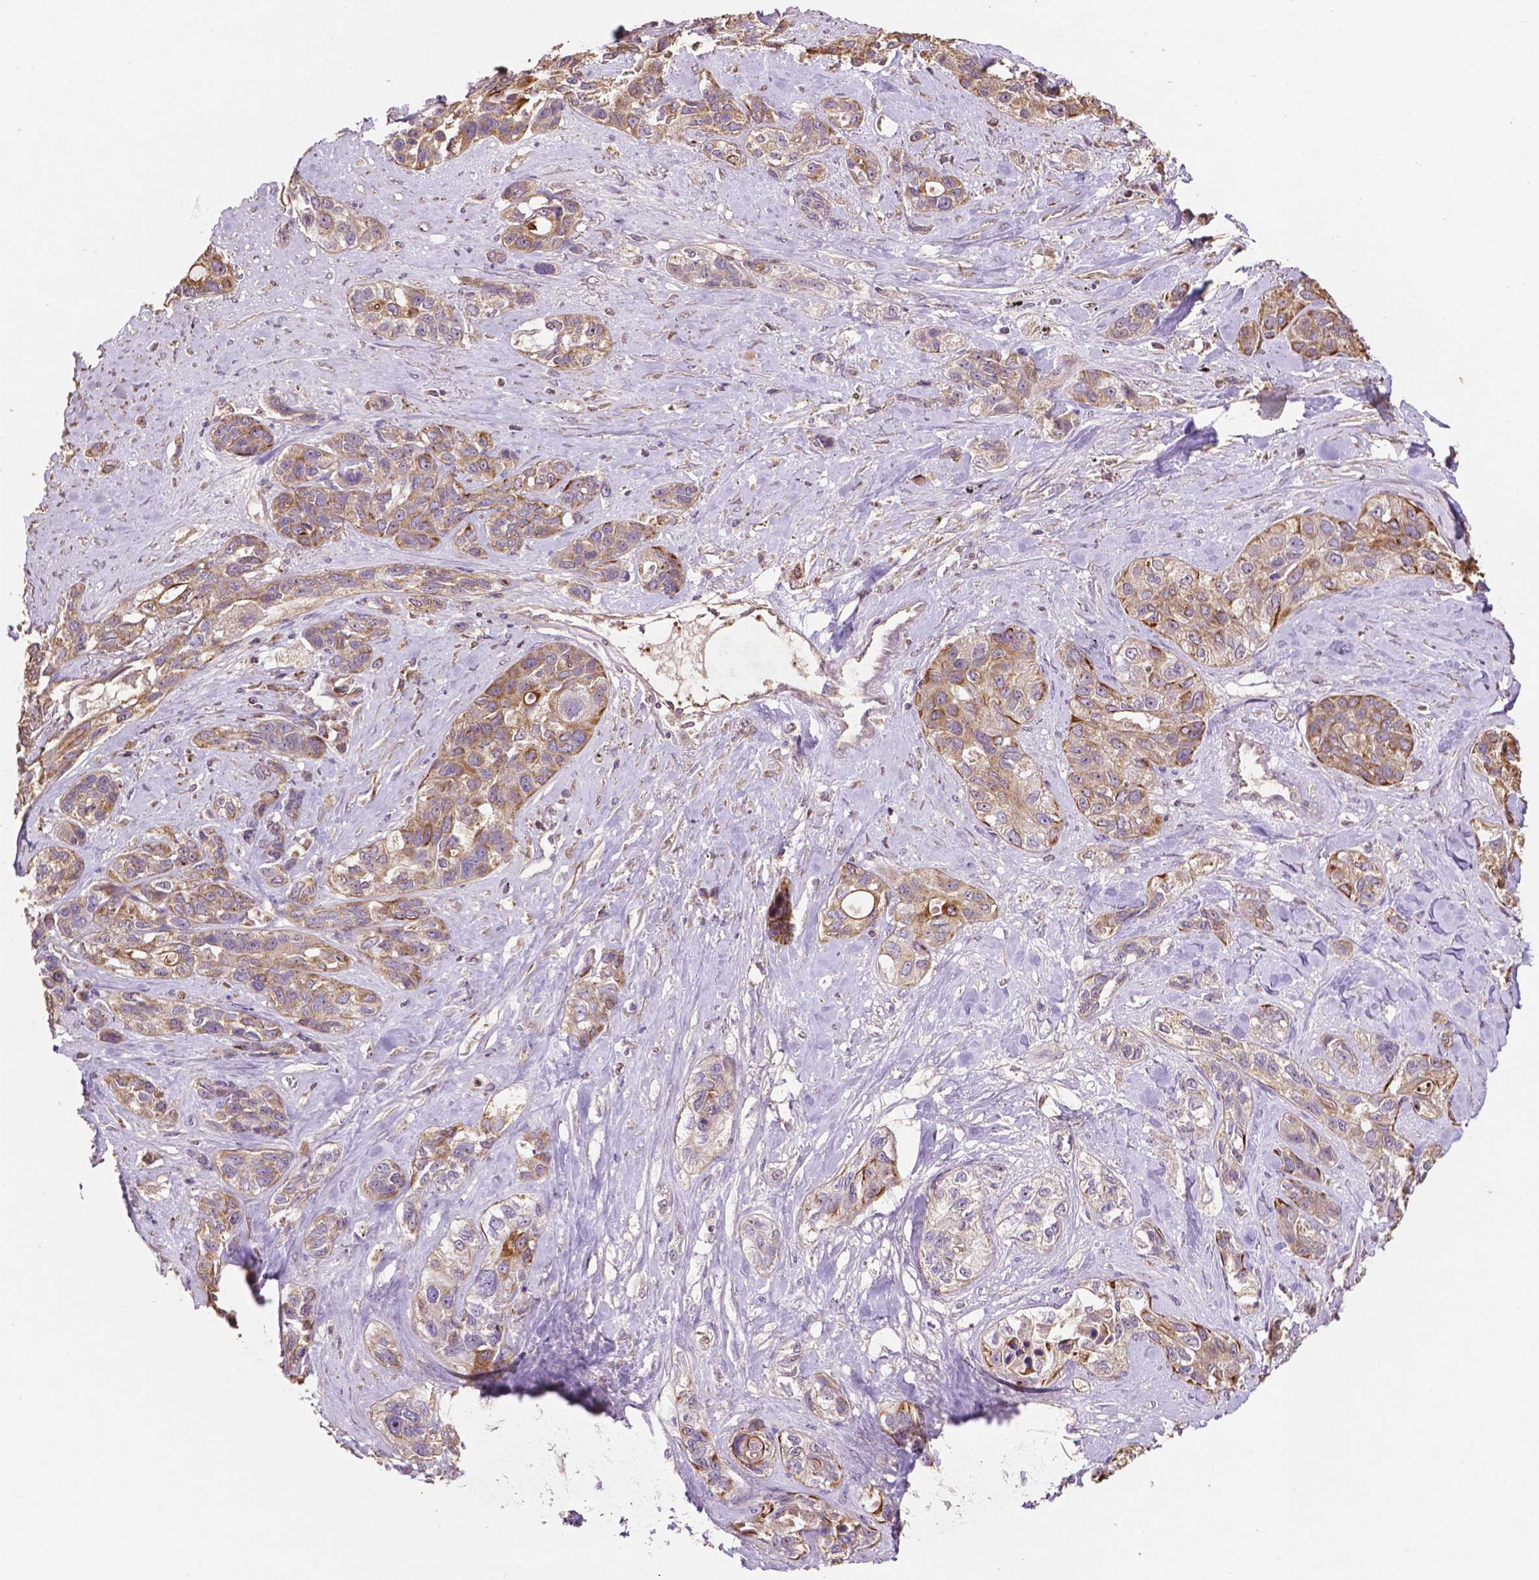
{"staining": {"intensity": "weak", "quantity": ">75%", "location": "cytoplasmic/membranous"}, "tissue": "lung cancer", "cell_type": "Tumor cells", "image_type": "cancer", "snomed": [{"axis": "morphology", "description": "Squamous cell carcinoma, NOS"}, {"axis": "topography", "description": "Lung"}], "caption": "DAB (3,3'-diaminobenzidine) immunohistochemical staining of lung cancer (squamous cell carcinoma) reveals weak cytoplasmic/membranous protein staining in about >75% of tumor cells.", "gene": "LRR1", "patient": {"sex": "female", "age": 70}}